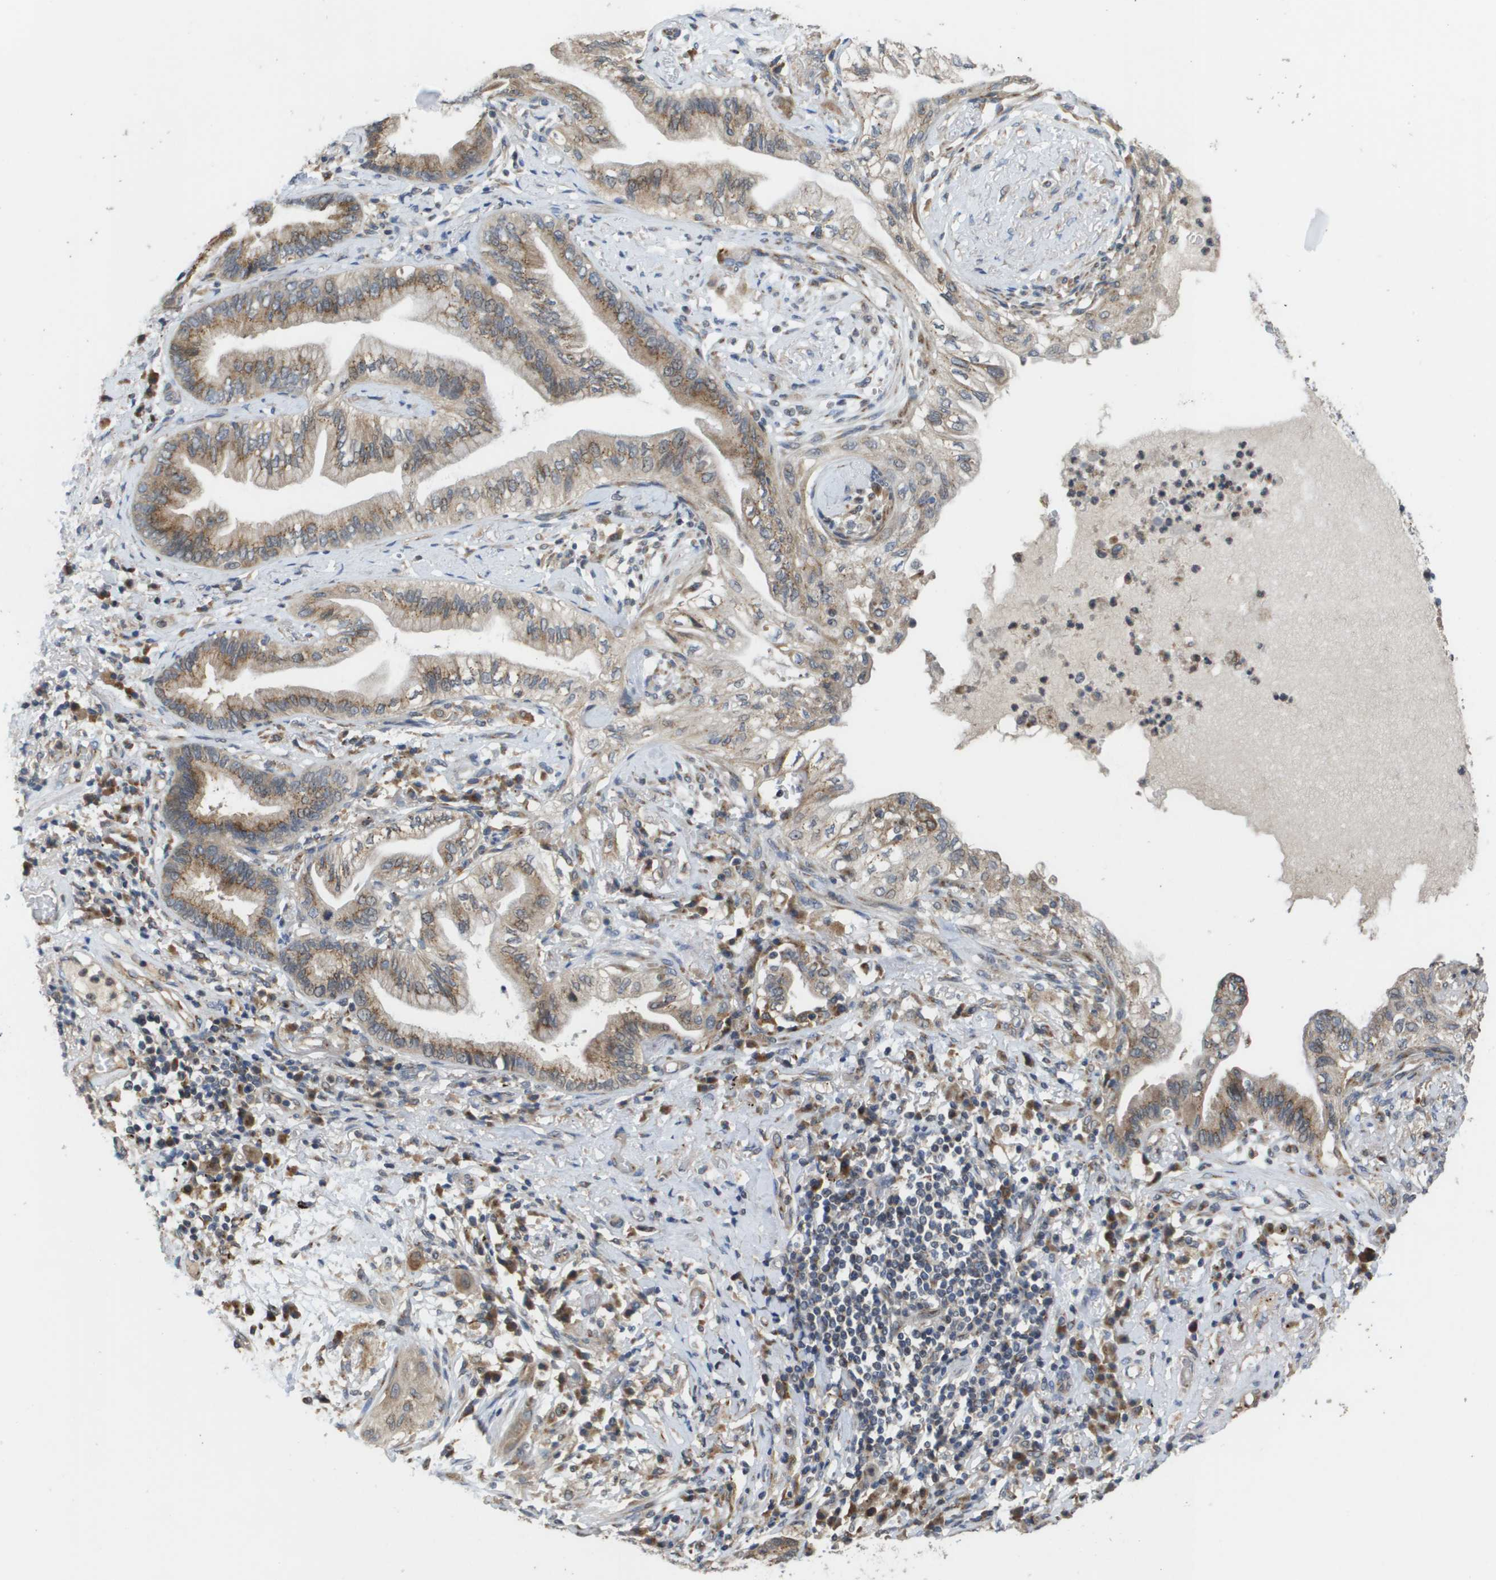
{"staining": {"intensity": "moderate", "quantity": "25%-75%", "location": "cytoplasmic/membranous"}, "tissue": "lung cancer", "cell_type": "Tumor cells", "image_type": "cancer", "snomed": [{"axis": "morphology", "description": "Normal tissue, NOS"}, {"axis": "morphology", "description": "Adenocarcinoma, NOS"}, {"axis": "topography", "description": "Bronchus"}, {"axis": "topography", "description": "Lung"}], "caption": "Immunohistochemical staining of lung cancer (adenocarcinoma) shows moderate cytoplasmic/membranous protein expression in about 25%-75% of tumor cells. Using DAB (brown) and hematoxylin (blue) stains, captured at high magnification using brightfield microscopy.", "gene": "PCK1", "patient": {"sex": "female", "age": 70}}